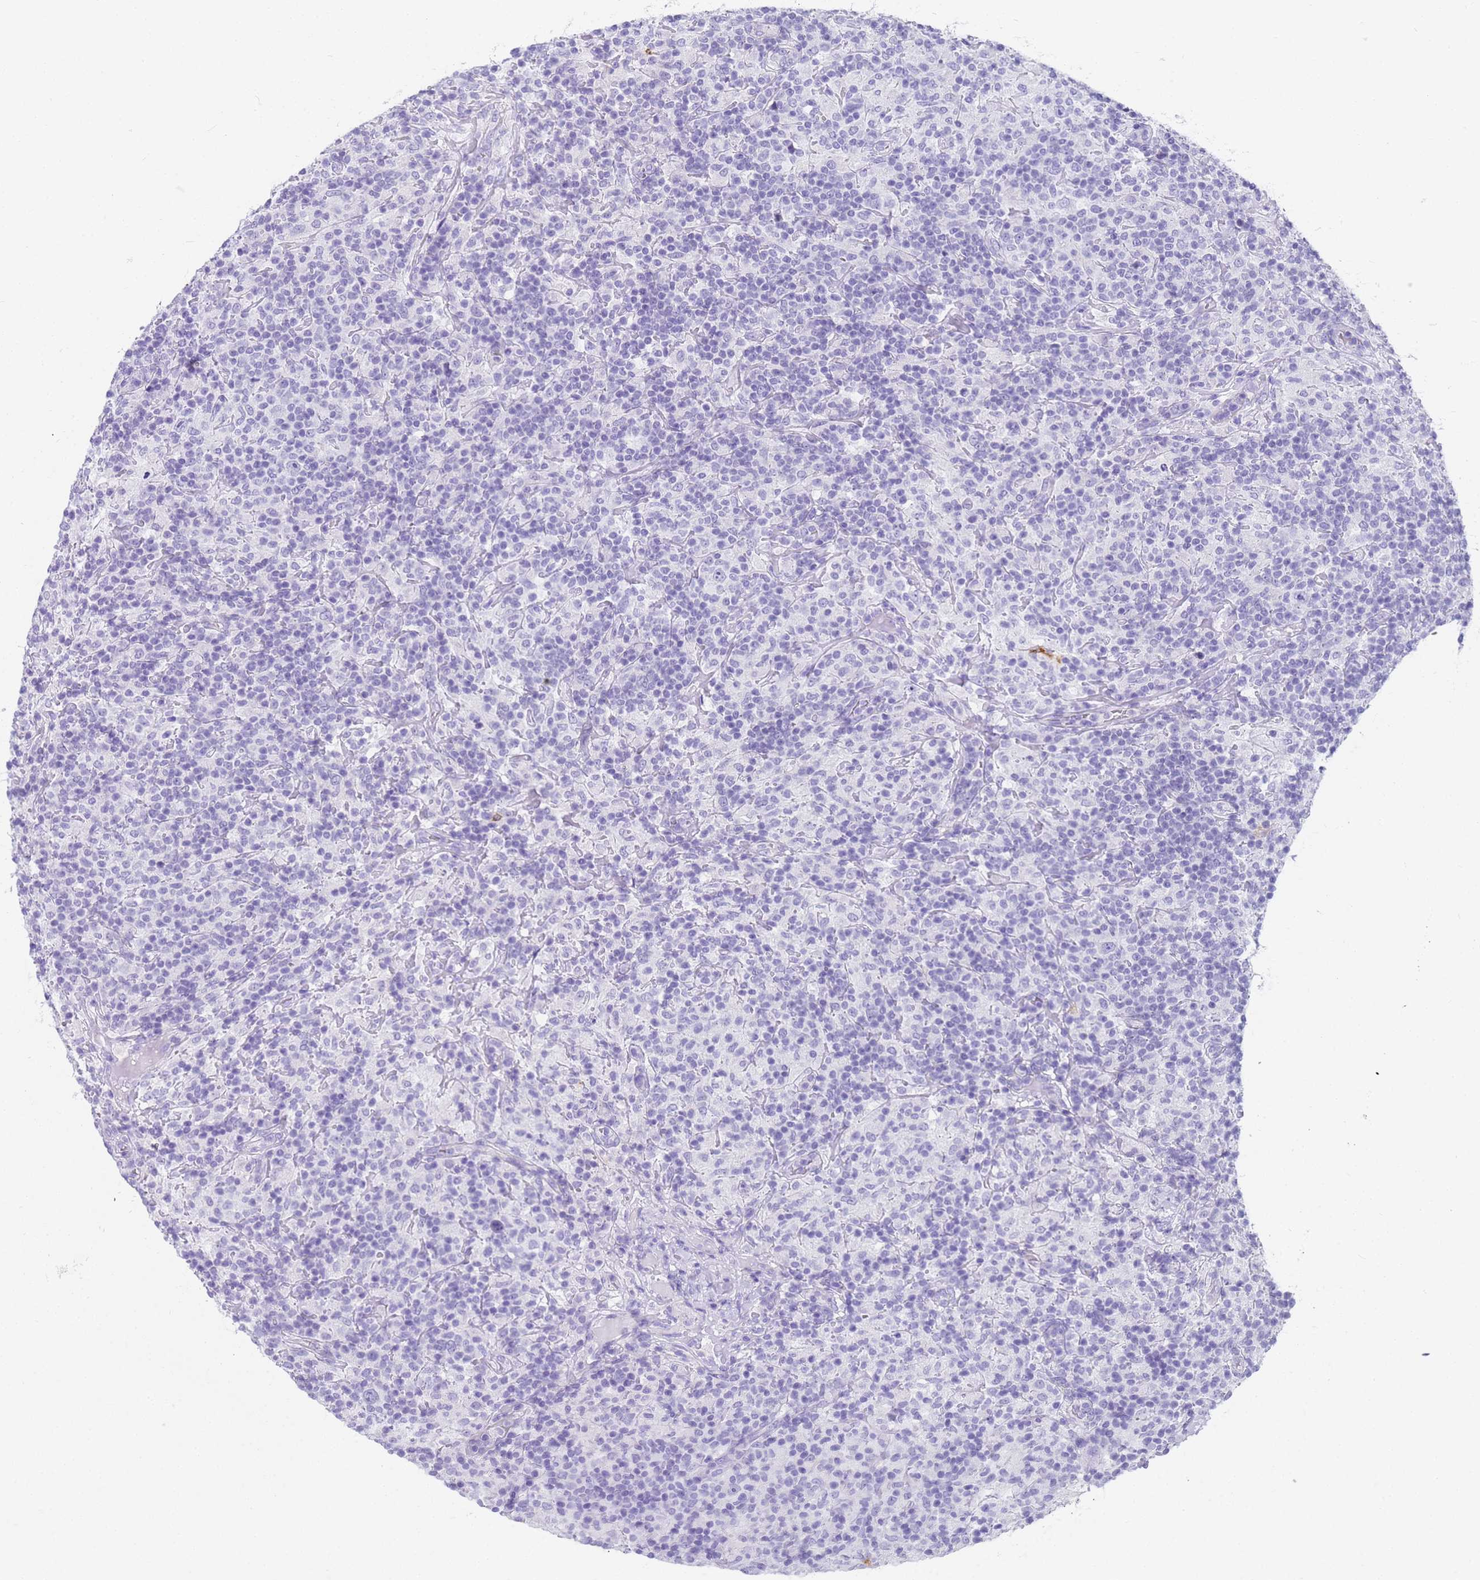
{"staining": {"intensity": "negative", "quantity": "none", "location": "none"}, "tissue": "lymphoma", "cell_type": "Tumor cells", "image_type": "cancer", "snomed": [{"axis": "morphology", "description": "Hodgkin's disease, NOS"}, {"axis": "topography", "description": "Lymph node"}], "caption": "The IHC micrograph has no significant positivity in tumor cells of lymphoma tissue.", "gene": "RNASE2", "patient": {"sex": "male", "age": 70}}